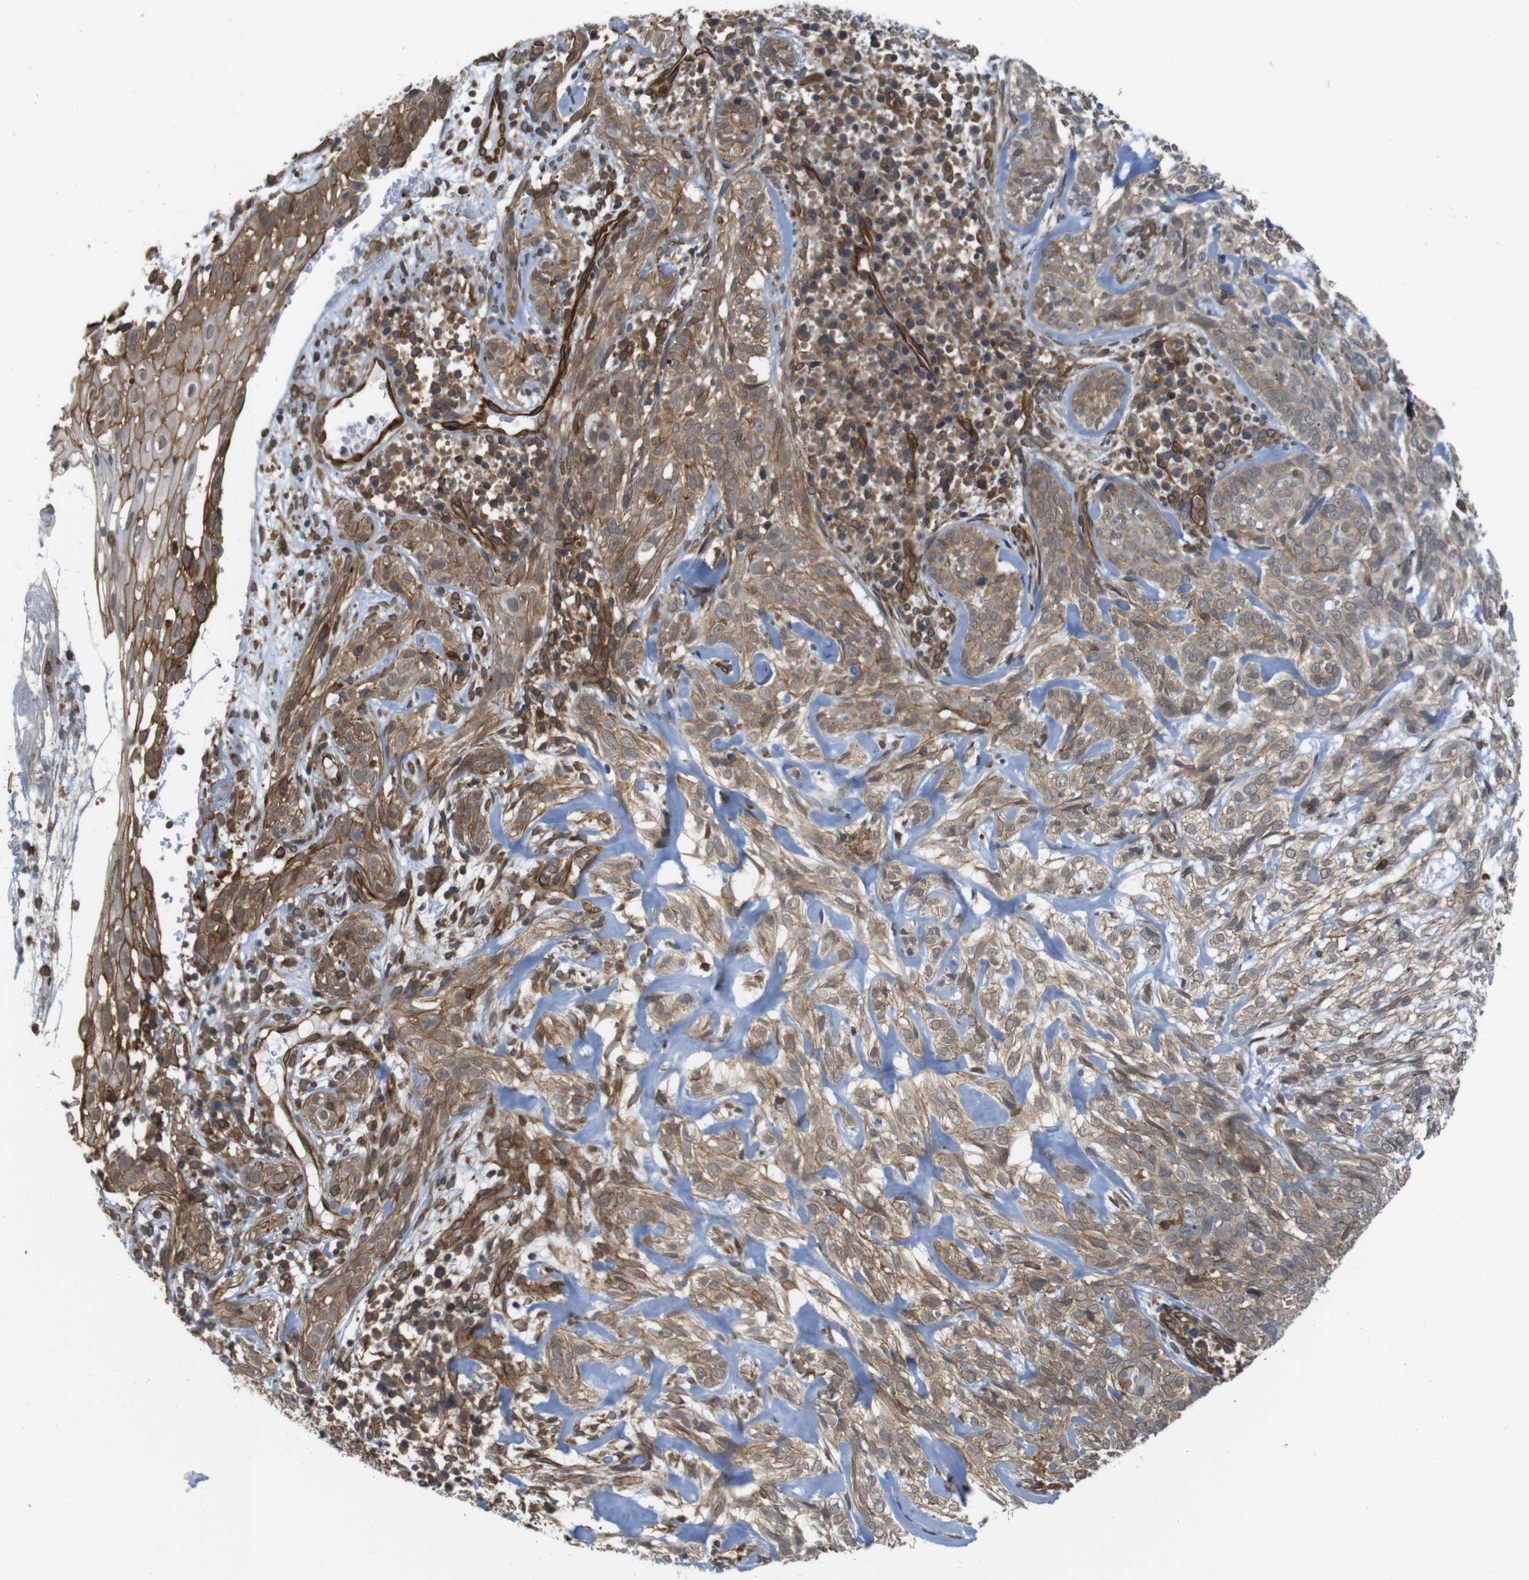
{"staining": {"intensity": "moderate", "quantity": ">75%", "location": "cytoplasmic/membranous"}, "tissue": "skin cancer", "cell_type": "Tumor cells", "image_type": "cancer", "snomed": [{"axis": "morphology", "description": "Basal cell carcinoma"}, {"axis": "topography", "description": "Skin"}], "caption": "Skin cancer was stained to show a protein in brown. There is medium levels of moderate cytoplasmic/membranous staining in about >75% of tumor cells.", "gene": "ZDHHC5", "patient": {"sex": "male", "age": 72}}